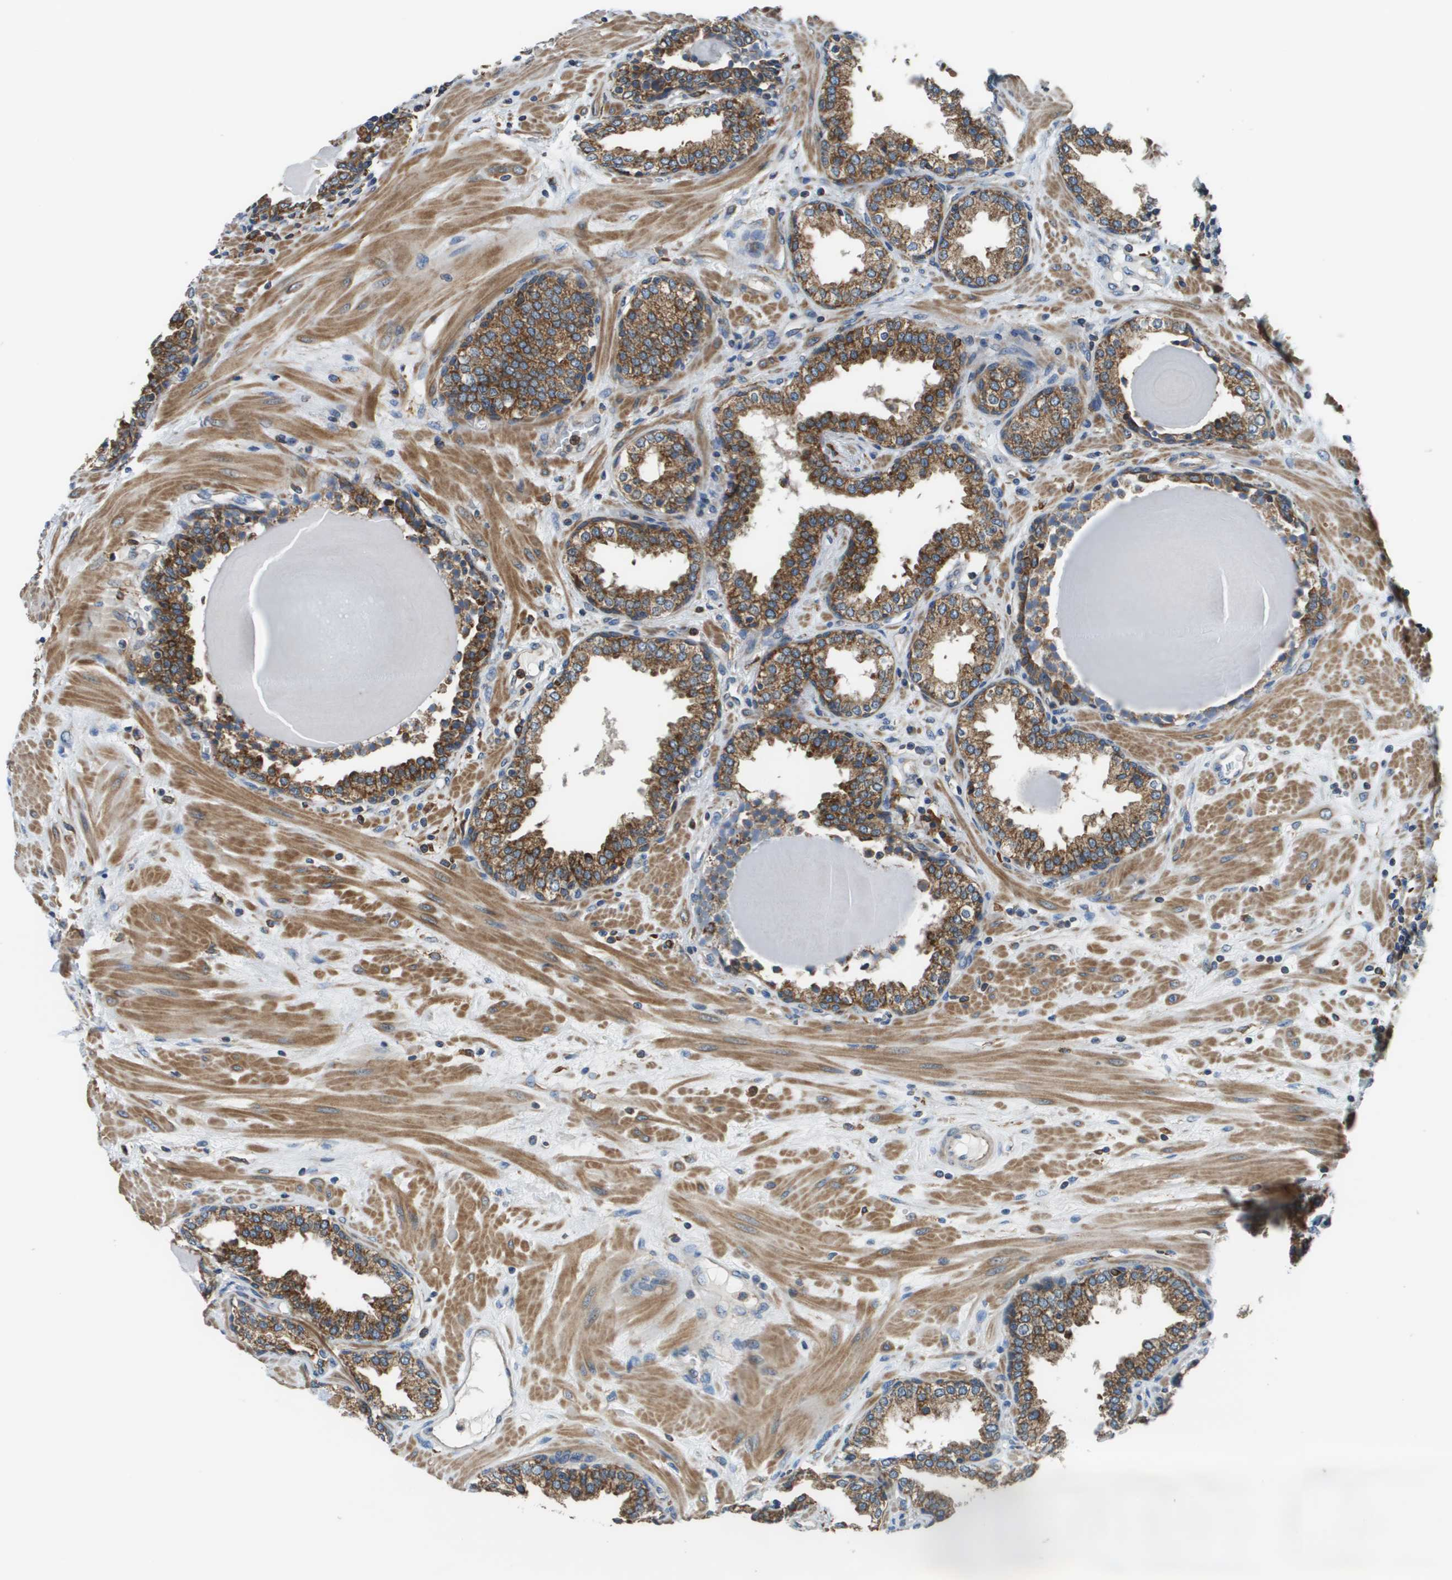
{"staining": {"intensity": "moderate", "quantity": ">75%", "location": "cytoplasmic/membranous"}, "tissue": "prostate", "cell_type": "Glandular cells", "image_type": "normal", "snomed": [{"axis": "morphology", "description": "Normal tissue, NOS"}, {"axis": "topography", "description": "Prostate"}], "caption": "Benign prostate was stained to show a protein in brown. There is medium levels of moderate cytoplasmic/membranous staining in approximately >75% of glandular cells. The staining was performed using DAB, with brown indicating positive protein expression. Nuclei are stained blue with hematoxylin.", "gene": "CNPY3", "patient": {"sex": "male", "age": 51}}